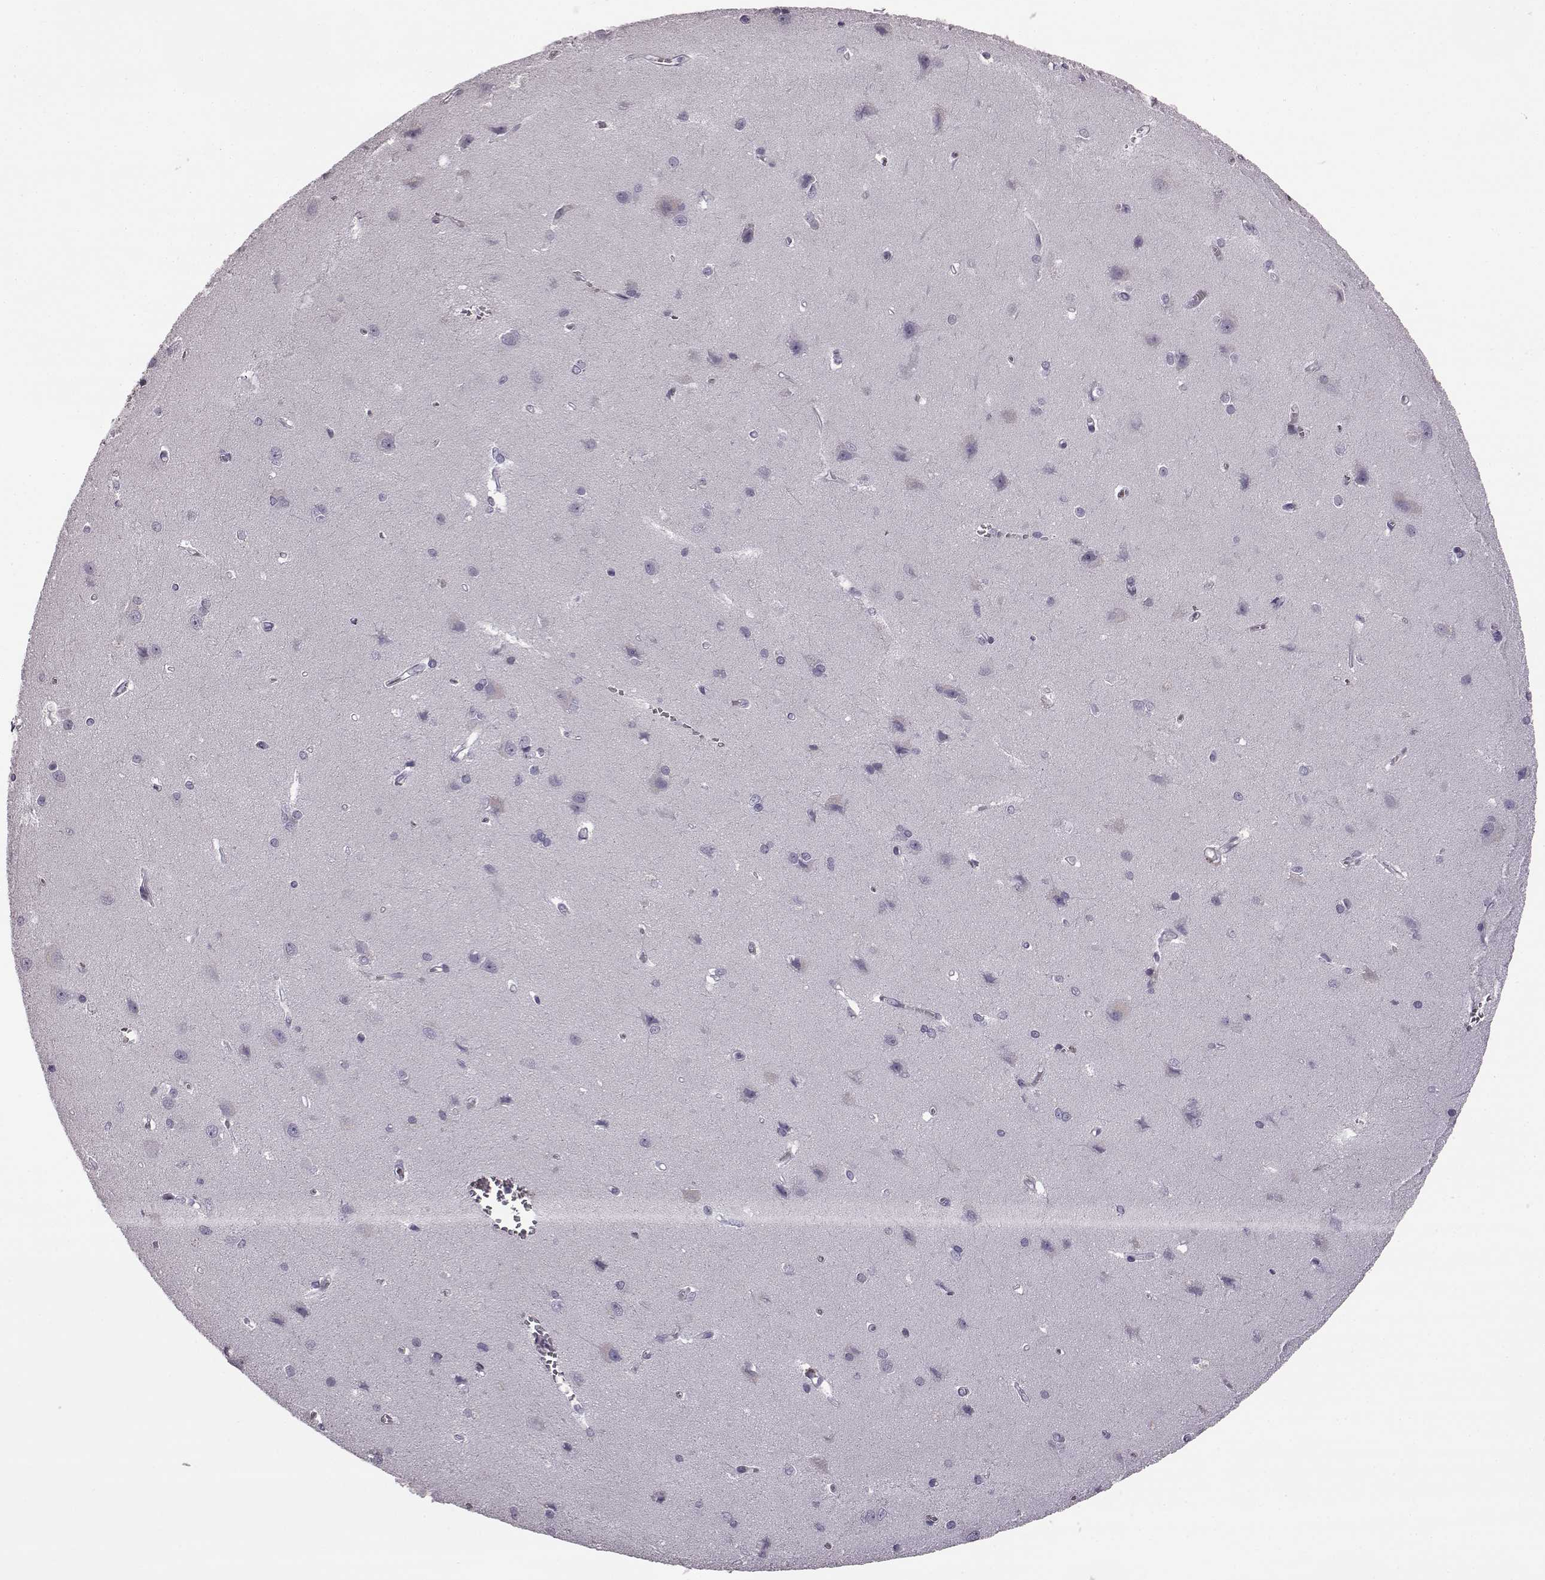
{"staining": {"intensity": "negative", "quantity": "none", "location": "none"}, "tissue": "cerebral cortex", "cell_type": "Endothelial cells", "image_type": "normal", "snomed": [{"axis": "morphology", "description": "Normal tissue, NOS"}, {"axis": "topography", "description": "Cerebral cortex"}], "caption": "A micrograph of cerebral cortex stained for a protein exhibits no brown staining in endothelial cells. (Immunohistochemistry, brightfield microscopy, high magnification).", "gene": "ODAD4", "patient": {"sex": "male", "age": 37}}